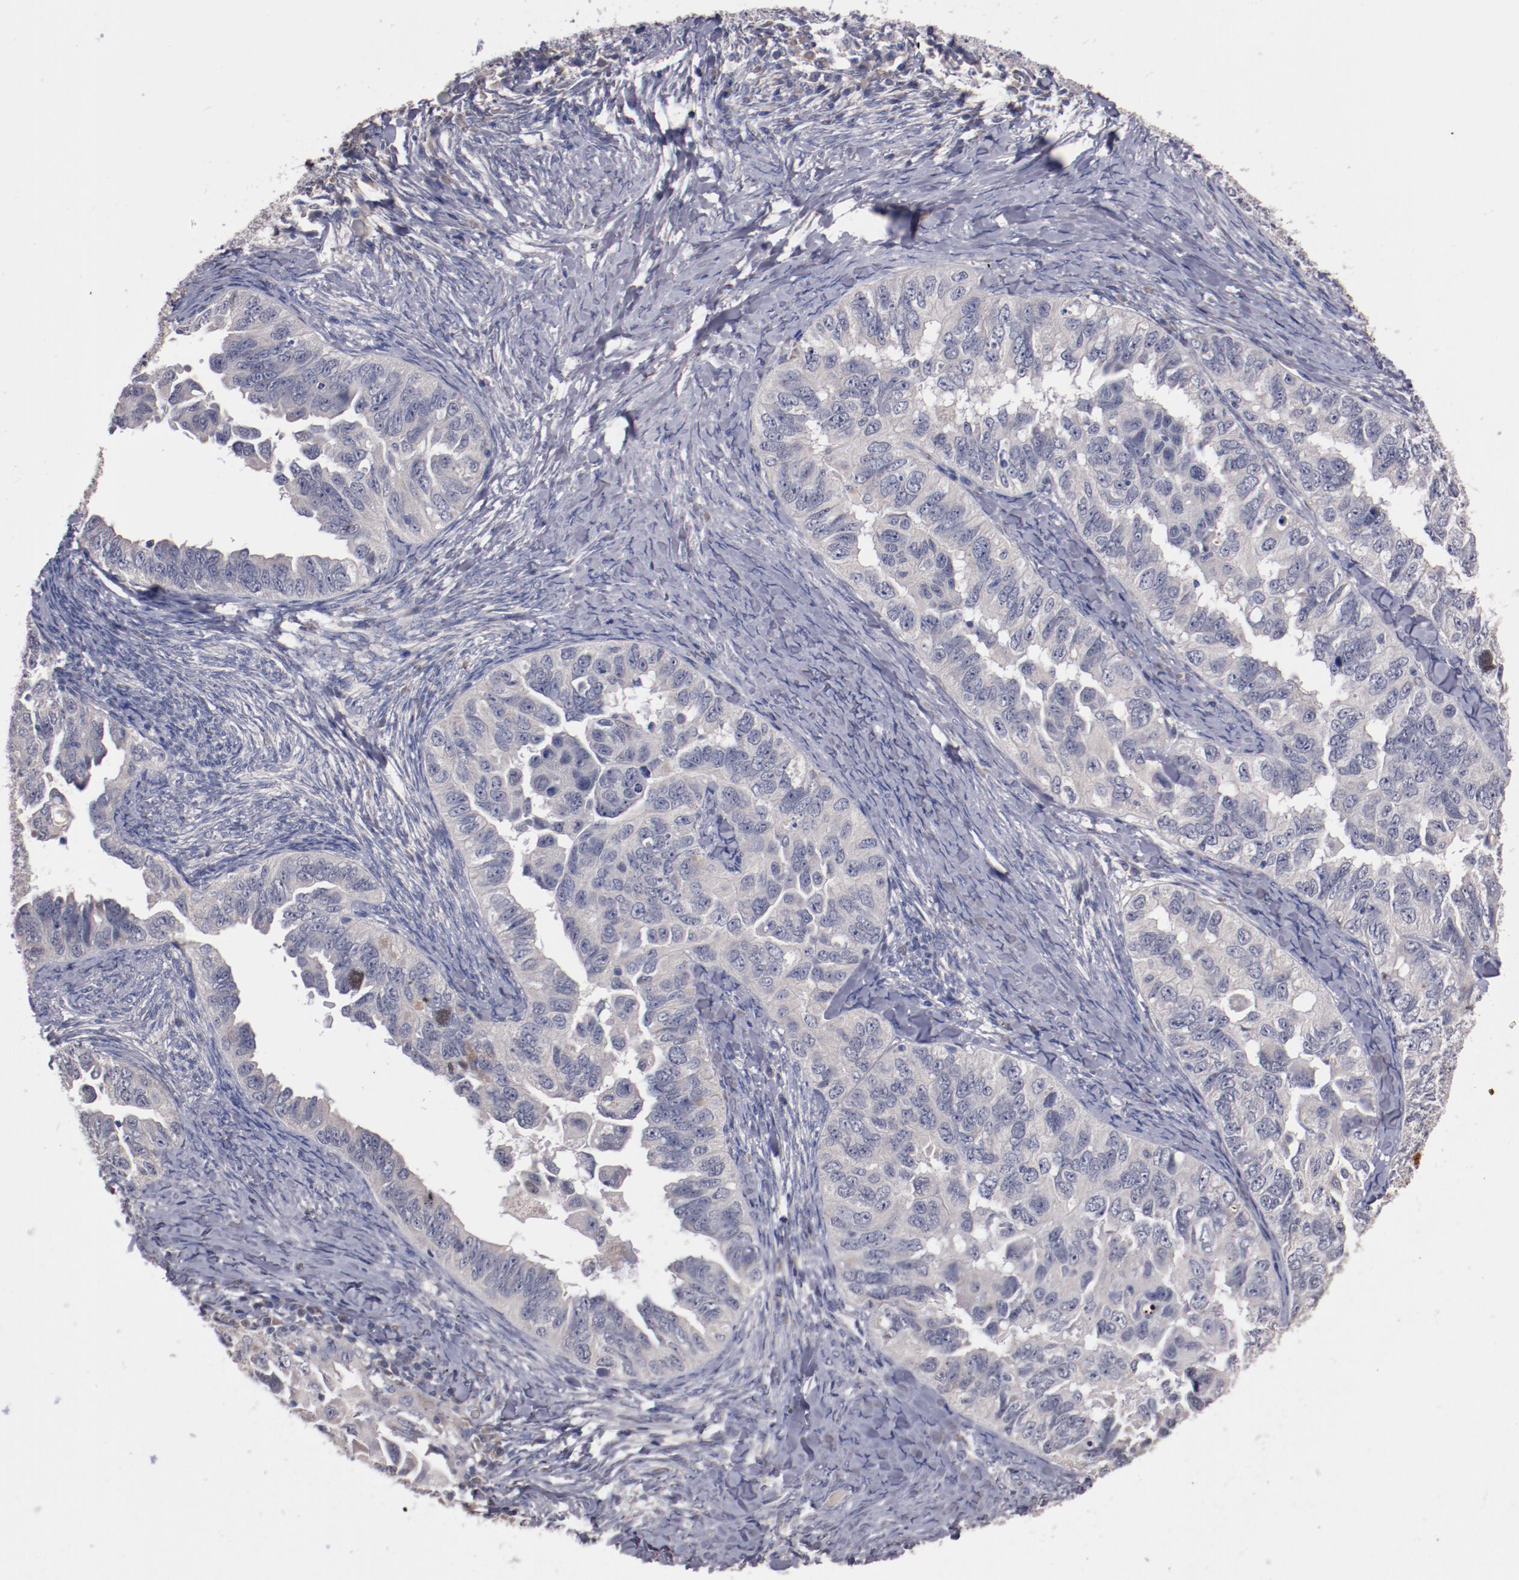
{"staining": {"intensity": "negative", "quantity": "none", "location": "none"}, "tissue": "ovarian cancer", "cell_type": "Tumor cells", "image_type": "cancer", "snomed": [{"axis": "morphology", "description": "Cystadenocarcinoma, serous, NOS"}, {"axis": "topography", "description": "Ovary"}], "caption": "DAB (3,3'-diaminobenzidine) immunohistochemical staining of ovarian cancer (serous cystadenocarcinoma) reveals no significant expression in tumor cells.", "gene": "FAM81A", "patient": {"sex": "female", "age": 82}}